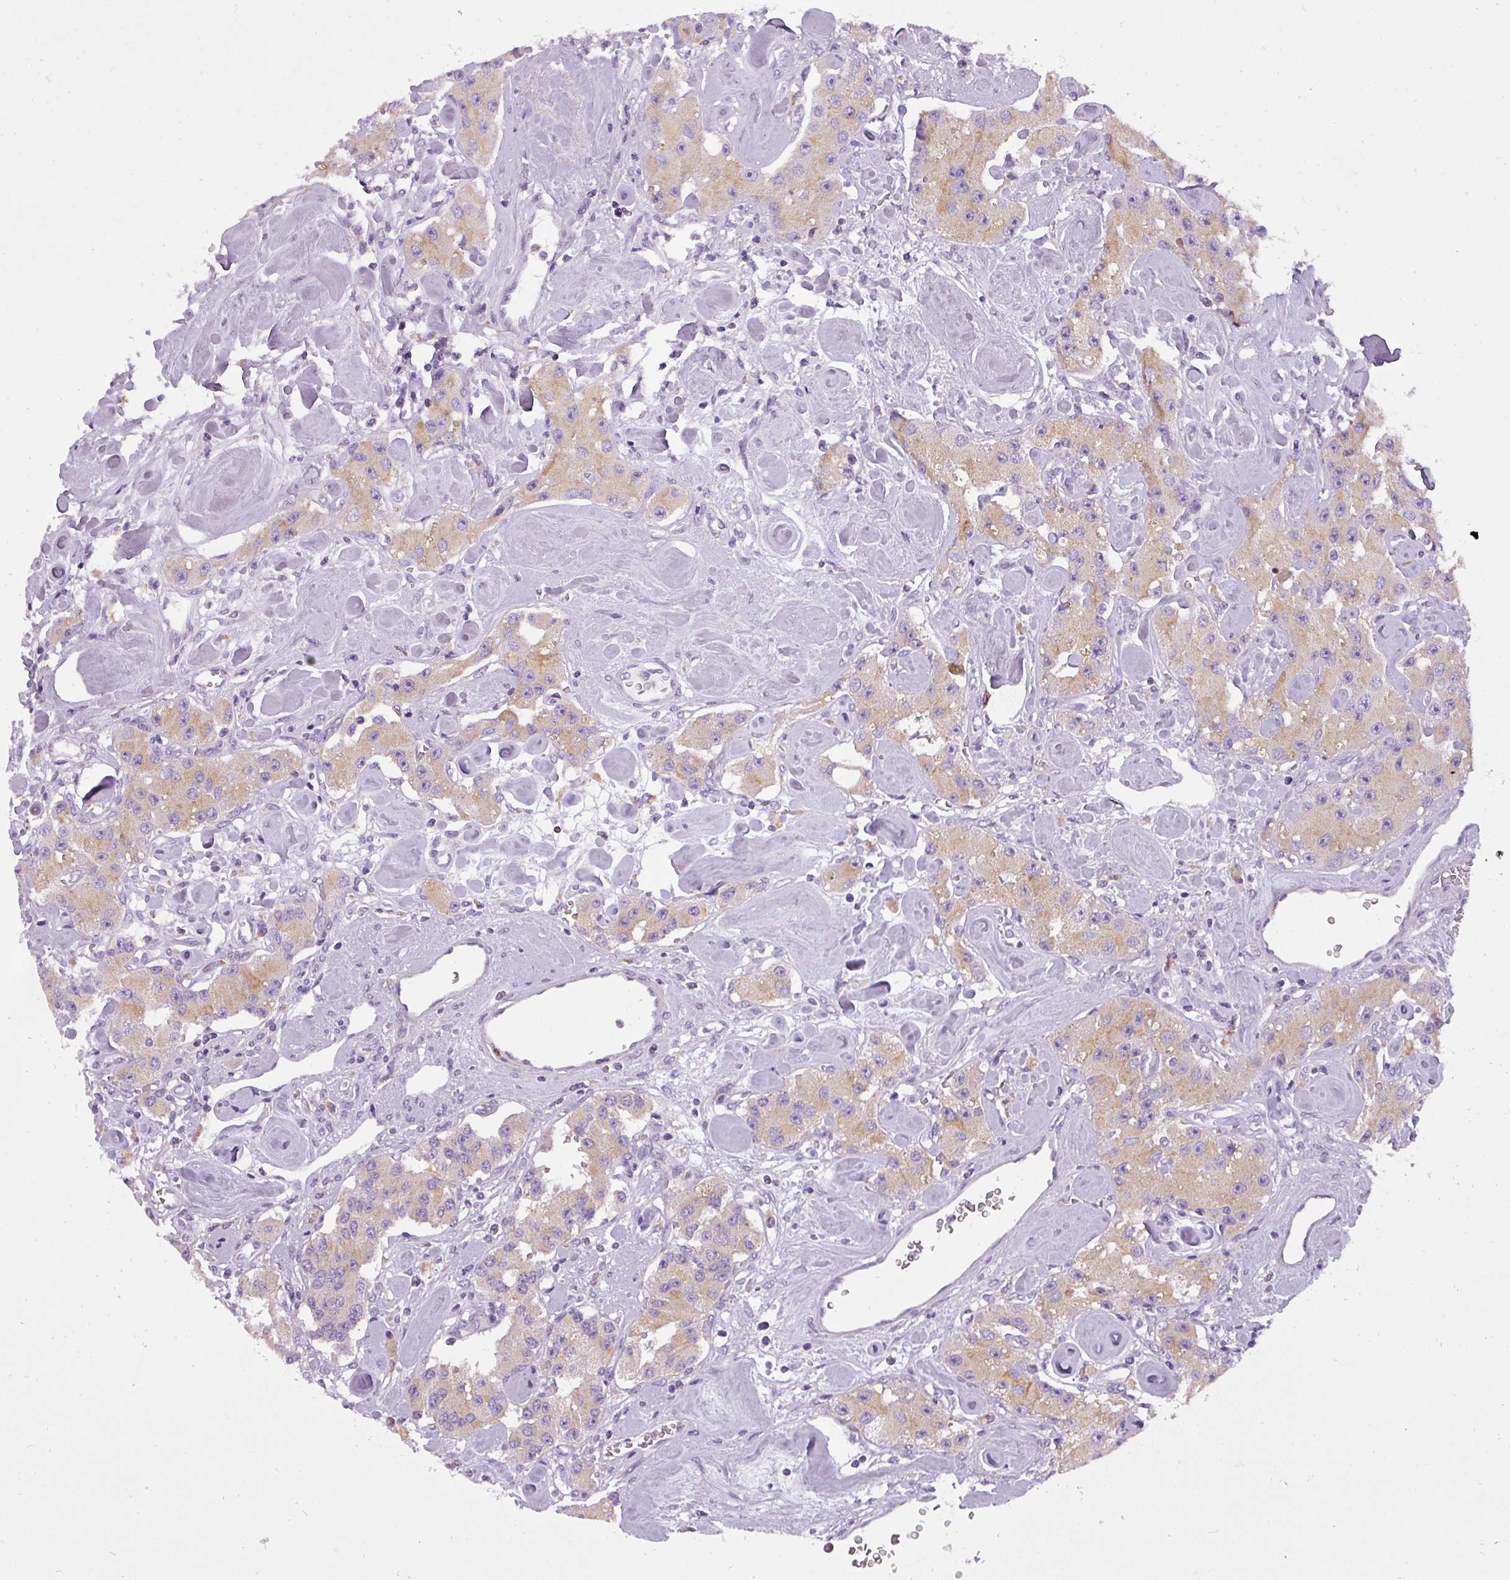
{"staining": {"intensity": "weak", "quantity": ">75%", "location": "cytoplasmic/membranous"}, "tissue": "carcinoid", "cell_type": "Tumor cells", "image_type": "cancer", "snomed": [{"axis": "morphology", "description": "Carcinoid, malignant, NOS"}, {"axis": "topography", "description": "Pancreas"}], "caption": "Carcinoid tissue exhibits weak cytoplasmic/membranous expression in about >75% of tumor cells", "gene": "ATP6V1D", "patient": {"sex": "male", "age": 41}}